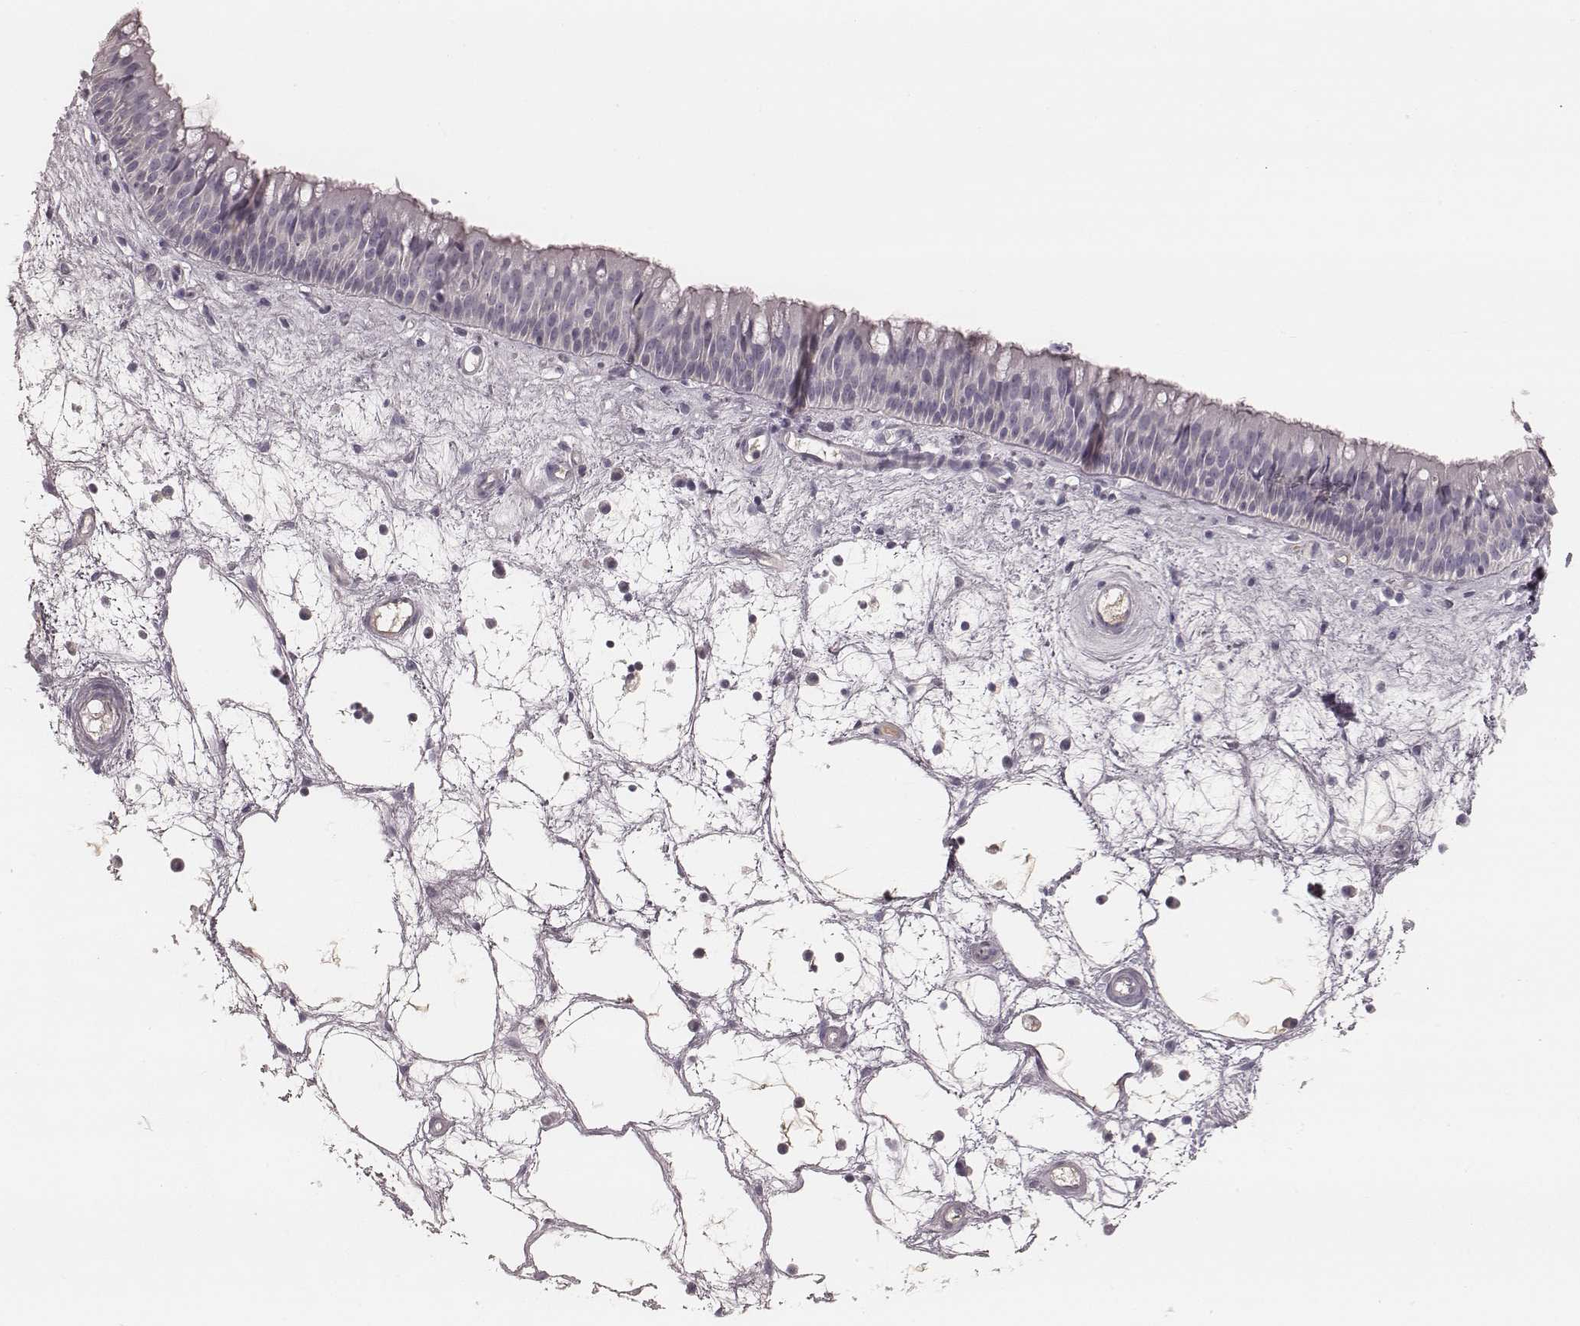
{"staining": {"intensity": "negative", "quantity": "none", "location": "none"}, "tissue": "nasopharynx", "cell_type": "Respiratory epithelial cells", "image_type": "normal", "snomed": [{"axis": "morphology", "description": "Normal tissue, NOS"}, {"axis": "topography", "description": "Nasopharynx"}], "caption": "This is an IHC histopathology image of benign human nasopharynx. There is no positivity in respiratory epithelial cells.", "gene": "SMIM24", "patient": {"sex": "male", "age": 69}}